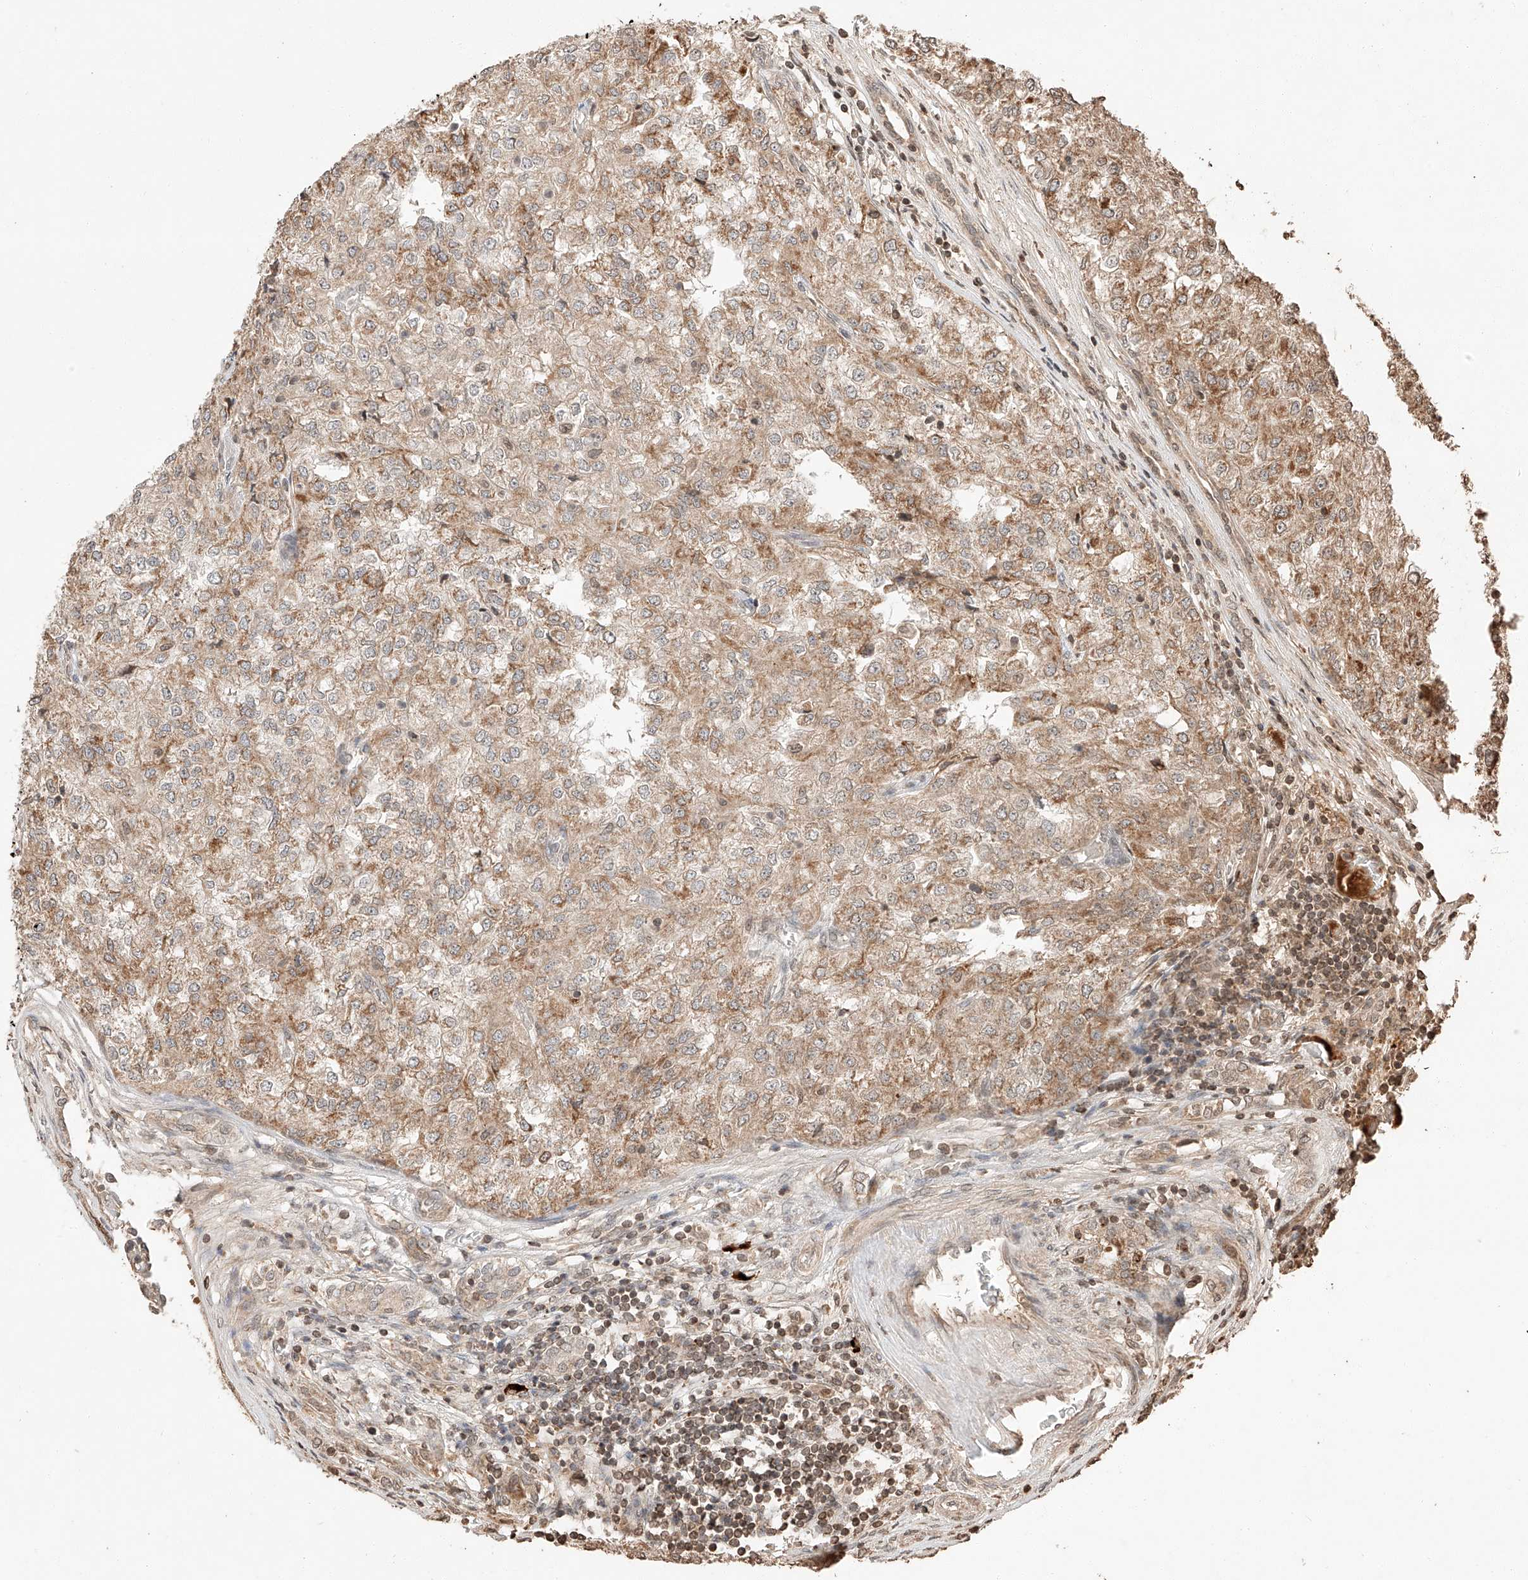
{"staining": {"intensity": "moderate", "quantity": "25%-75%", "location": "cytoplasmic/membranous"}, "tissue": "renal cancer", "cell_type": "Tumor cells", "image_type": "cancer", "snomed": [{"axis": "morphology", "description": "Adenocarcinoma, NOS"}, {"axis": "topography", "description": "Kidney"}], "caption": "High-magnification brightfield microscopy of renal cancer stained with DAB (brown) and counterstained with hematoxylin (blue). tumor cells exhibit moderate cytoplasmic/membranous expression is identified in approximately25%-75% of cells.", "gene": "ARHGAP33", "patient": {"sex": "female", "age": 54}}